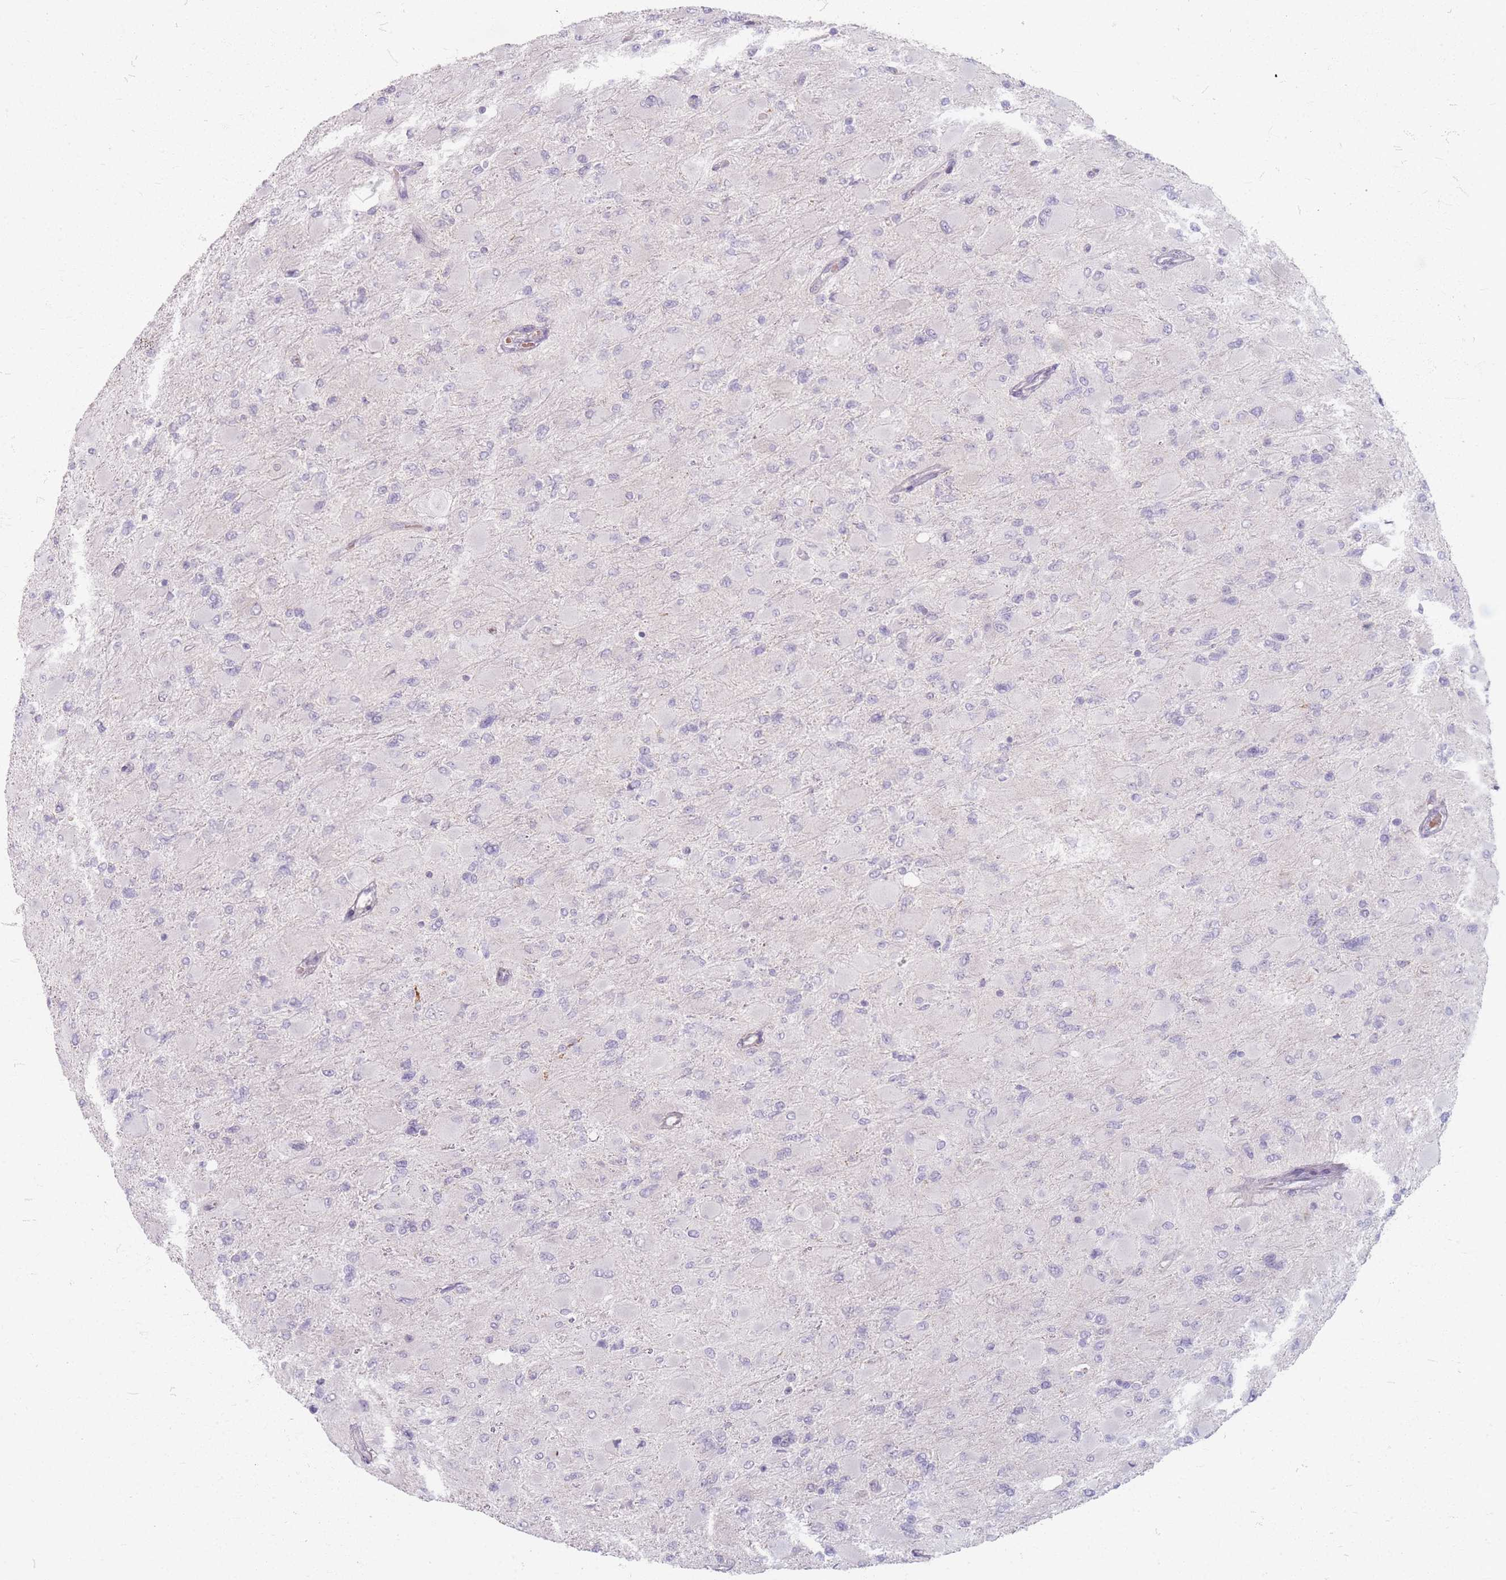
{"staining": {"intensity": "negative", "quantity": "none", "location": "none"}, "tissue": "glioma", "cell_type": "Tumor cells", "image_type": "cancer", "snomed": [{"axis": "morphology", "description": "Glioma, malignant, High grade"}, {"axis": "topography", "description": "Cerebral cortex"}], "caption": "Histopathology image shows no protein positivity in tumor cells of high-grade glioma (malignant) tissue. (DAB IHC visualized using brightfield microscopy, high magnification).", "gene": "CHCHD7", "patient": {"sex": "female", "age": 36}}